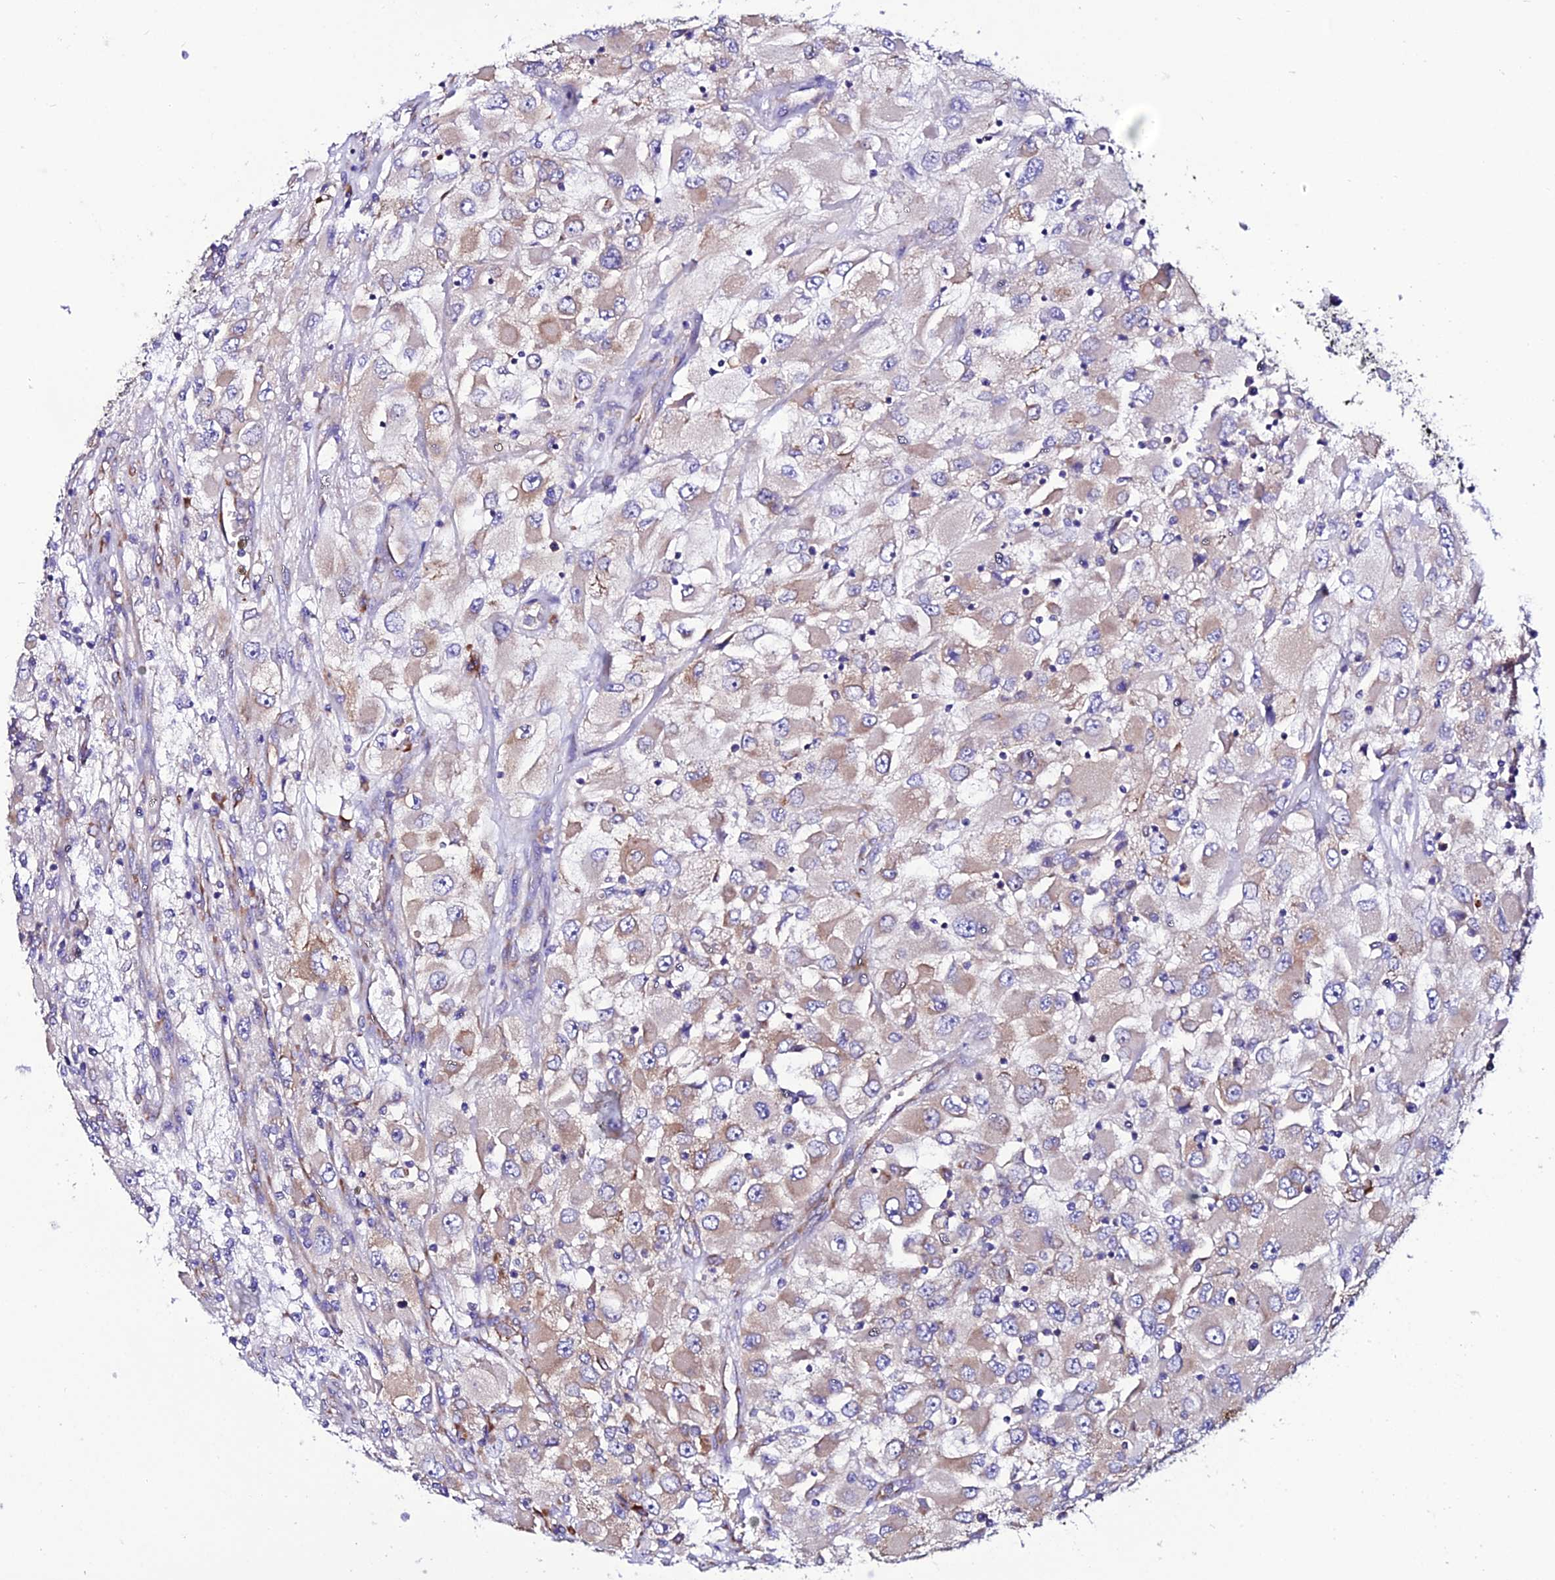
{"staining": {"intensity": "weak", "quantity": "25%-75%", "location": "cytoplasmic/membranous"}, "tissue": "renal cancer", "cell_type": "Tumor cells", "image_type": "cancer", "snomed": [{"axis": "morphology", "description": "Adenocarcinoma, NOS"}, {"axis": "topography", "description": "Kidney"}], "caption": "An immunohistochemistry (IHC) histopathology image of tumor tissue is shown. Protein staining in brown shows weak cytoplasmic/membranous positivity in renal cancer within tumor cells. The staining was performed using DAB (3,3'-diaminobenzidine), with brown indicating positive protein expression. Nuclei are stained blue with hematoxylin.", "gene": "EEF1G", "patient": {"sex": "female", "age": 52}}